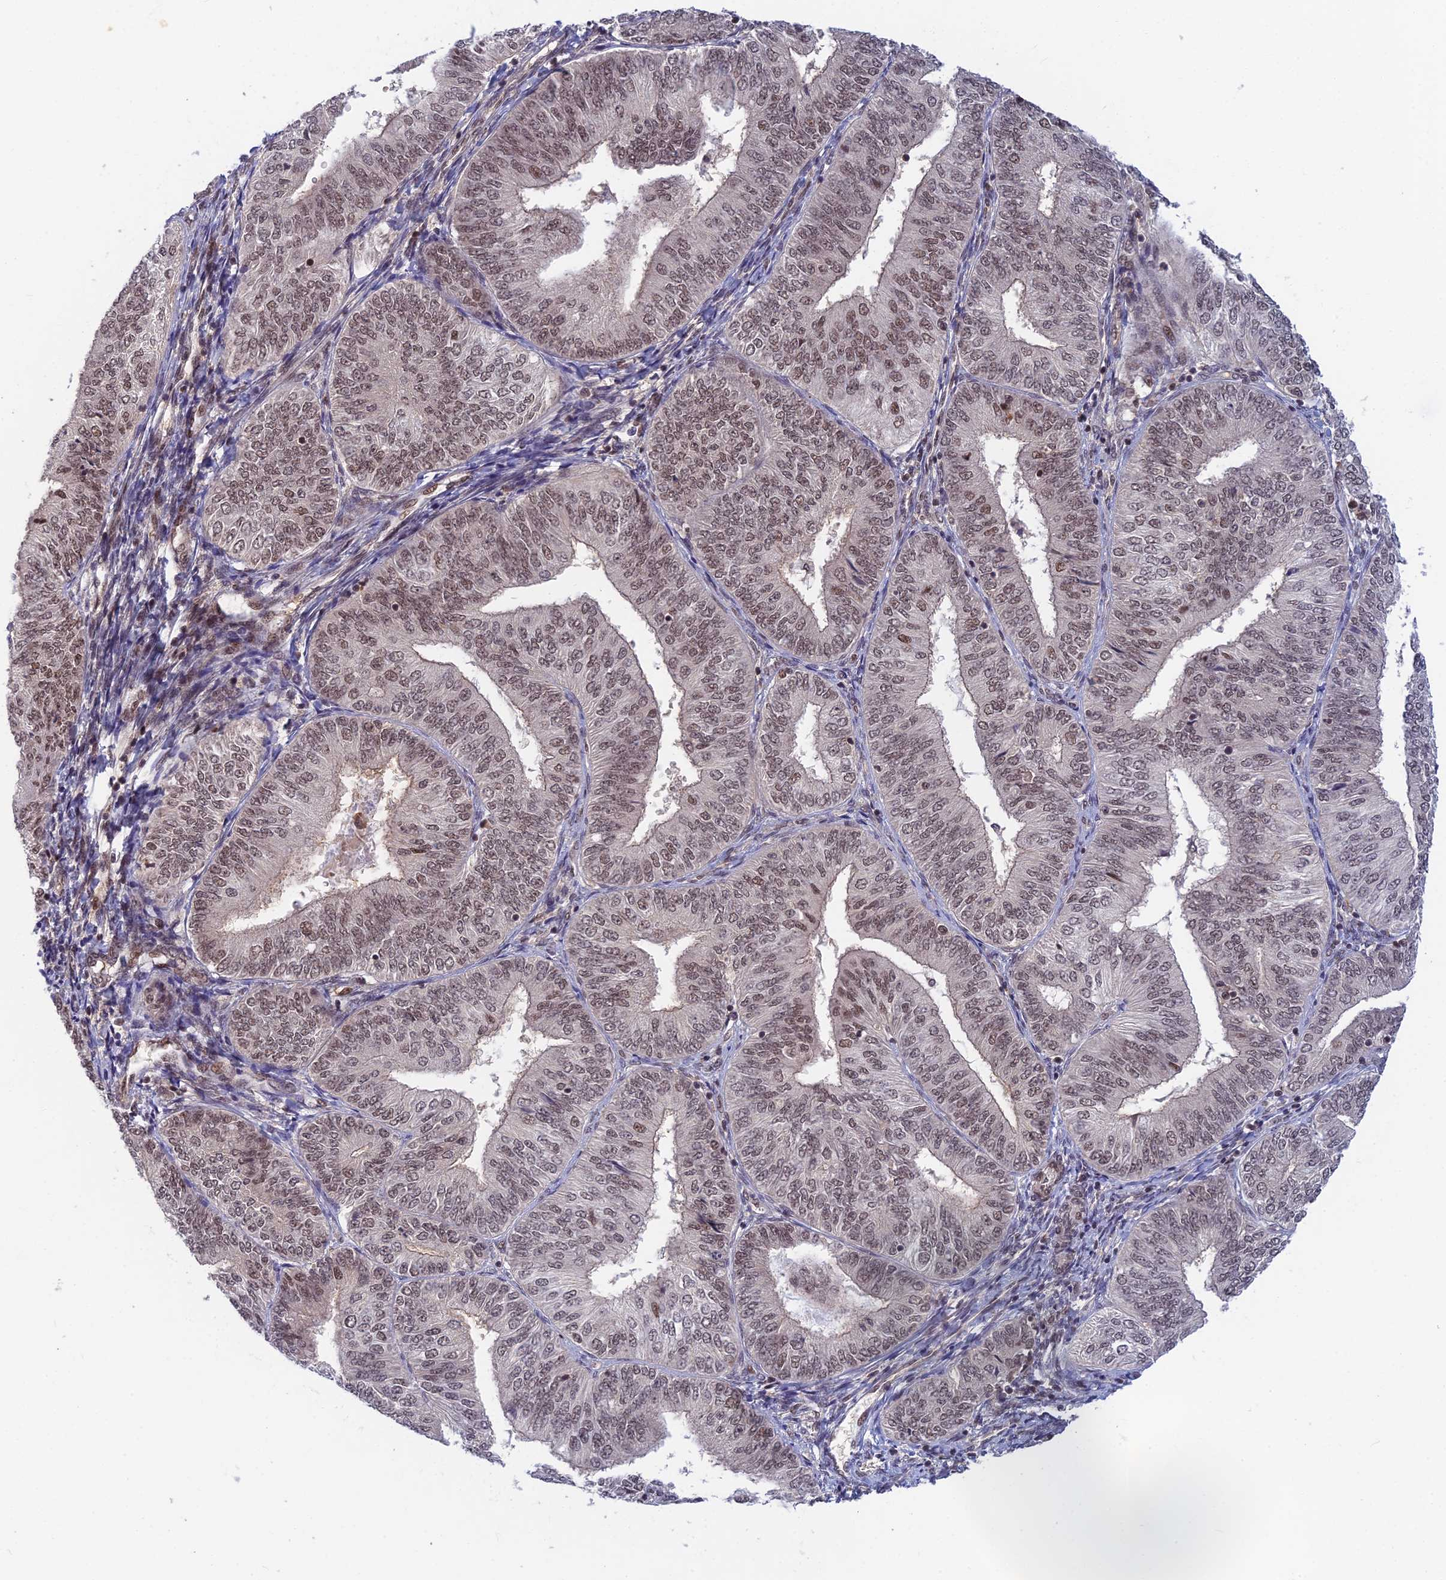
{"staining": {"intensity": "moderate", "quantity": "25%-75%", "location": "nuclear"}, "tissue": "endometrial cancer", "cell_type": "Tumor cells", "image_type": "cancer", "snomed": [{"axis": "morphology", "description": "Adenocarcinoma, NOS"}, {"axis": "topography", "description": "Endometrium"}], "caption": "Immunohistochemical staining of adenocarcinoma (endometrial) reveals medium levels of moderate nuclear protein positivity in approximately 25%-75% of tumor cells. (Stains: DAB in brown, nuclei in blue, Microscopy: brightfield microscopy at high magnification).", "gene": "TCEA2", "patient": {"sex": "female", "age": 58}}